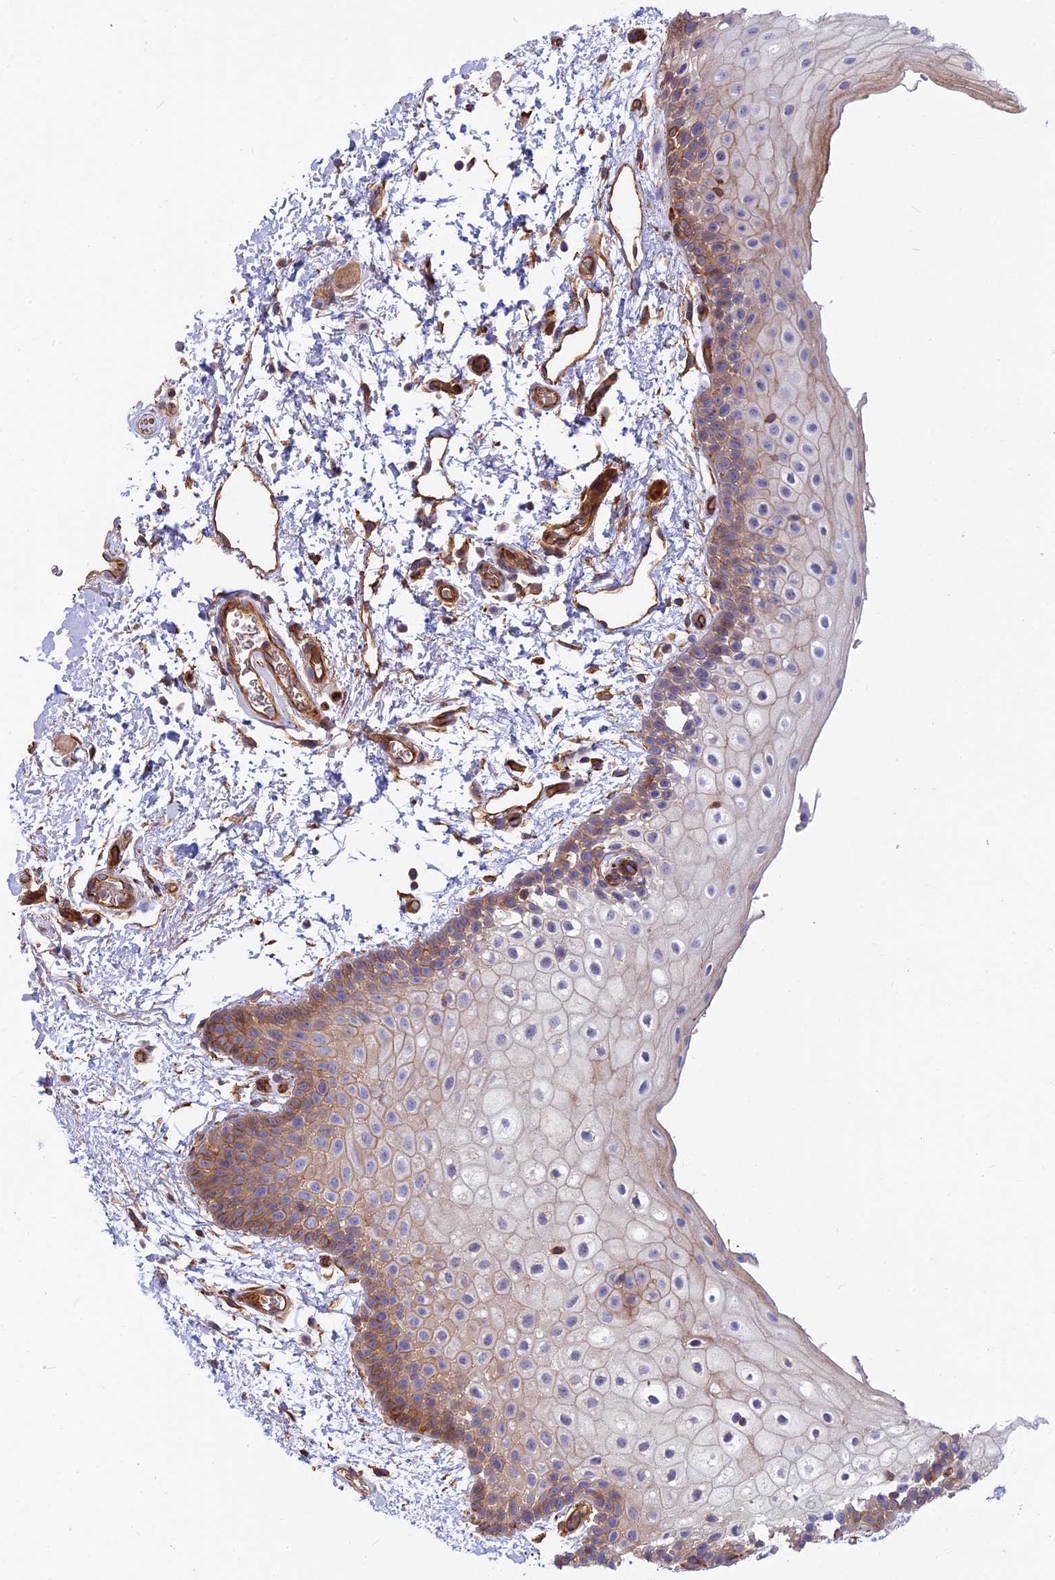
{"staining": {"intensity": "moderate", "quantity": "<25%", "location": "cytoplasmic/membranous"}, "tissue": "oral mucosa", "cell_type": "Squamous epithelial cells", "image_type": "normal", "snomed": [{"axis": "morphology", "description": "Normal tissue, NOS"}, {"axis": "topography", "description": "Oral tissue"}], "caption": "Immunohistochemical staining of normal oral mucosa reveals <25% levels of moderate cytoplasmic/membranous protein staining in about <25% of squamous epithelial cells.", "gene": "CNBD2", "patient": {"sex": "male", "age": 62}}